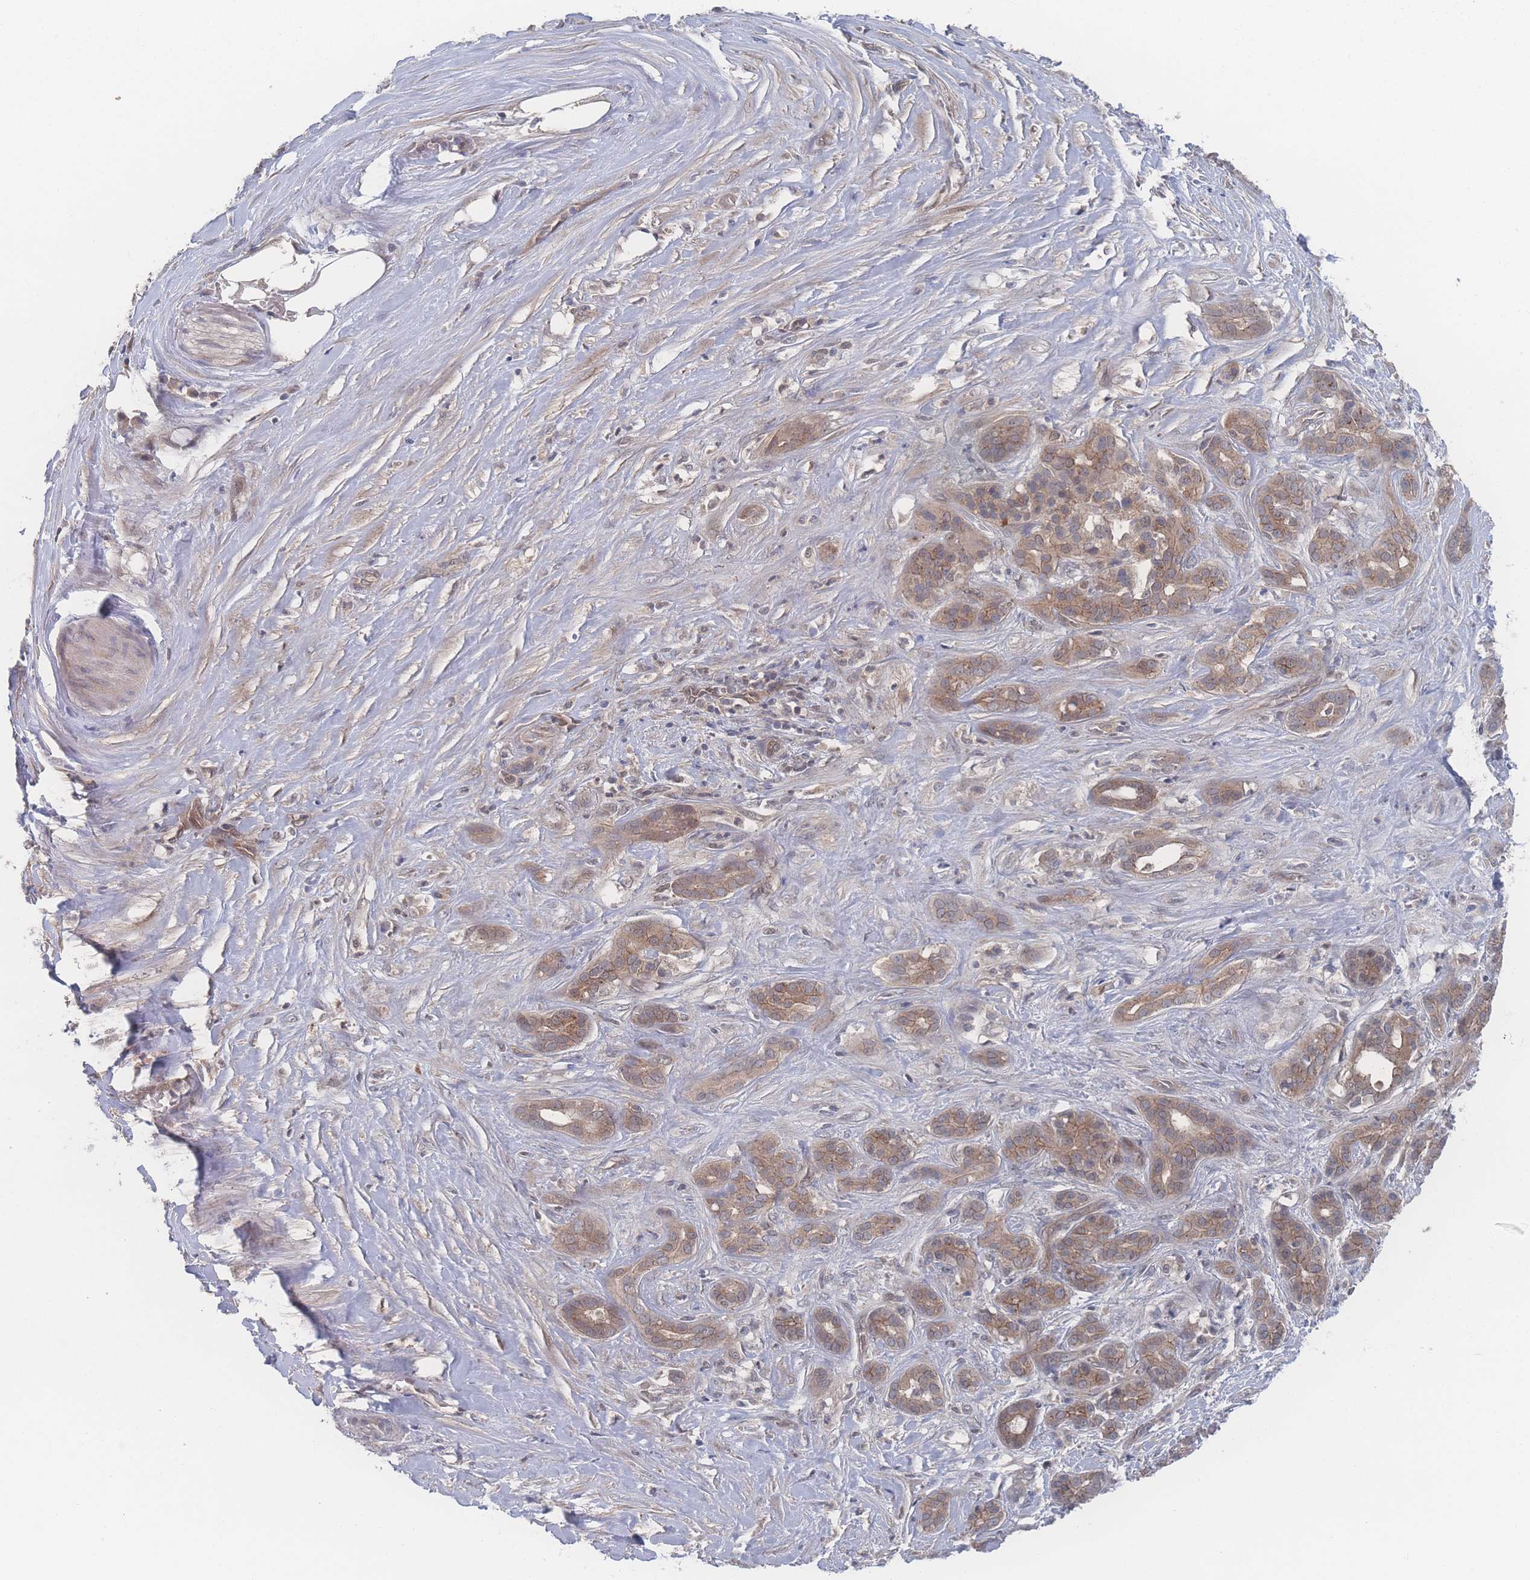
{"staining": {"intensity": "moderate", "quantity": "25%-75%", "location": "cytoplasmic/membranous"}, "tissue": "pancreatic cancer", "cell_type": "Tumor cells", "image_type": "cancer", "snomed": [{"axis": "morphology", "description": "Adenocarcinoma, NOS"}, {"axis": "topography", "description": "Pancreas"}], "caption": "Moderate cytoplasmic/membranous protein staining is present in approximately 25%-75% of tumor cells in pancreatic cancer.", "gene": "NBEAL1", "patient": {"sex": "male", "age": 57}}